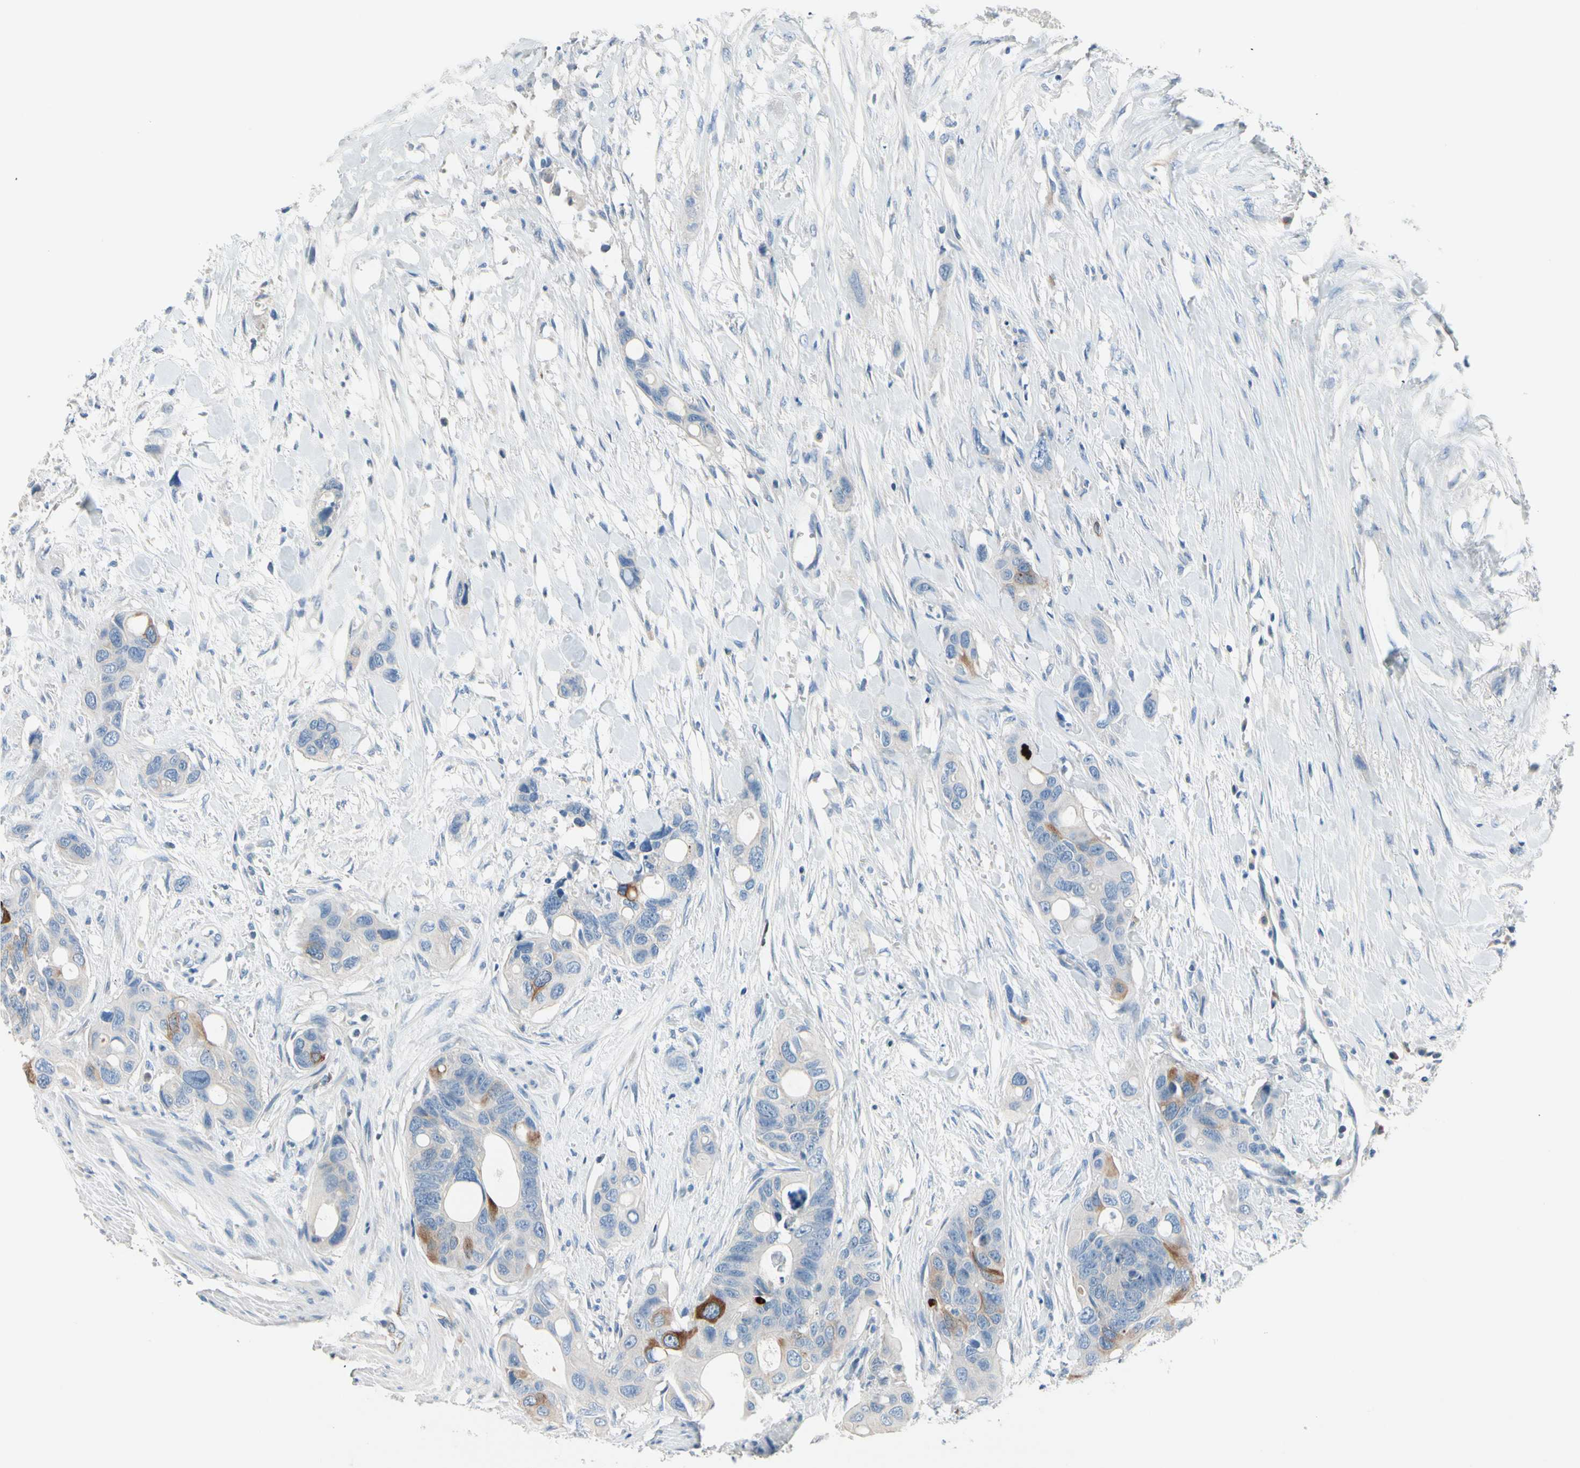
{"staining": {"intensity": "moderate", "quantity": "<25%", "location": "cytoplasmic/membranous"}, "tissue": "colorectal cancer", "cell_type": "Tumor cells", "image_type": "cancer", "snomed": [{"axis": "morphology", "description": "Adenocarcinoma, NOS"}, {"axis": "topography", "description": "Colon"}], "caption": "IHC micrograph of neoplastic tissue: human colorectal cancer stained using immunohistochemistry (IHC) shows low levels of moderate protein expression localized specifically in the cytoplasmic/membranous of tumor cells, appearing as a cytoplasmic/membranous brown color.", "gene": "CKAP2", "patient": {"sex": "female", "age": 57}}